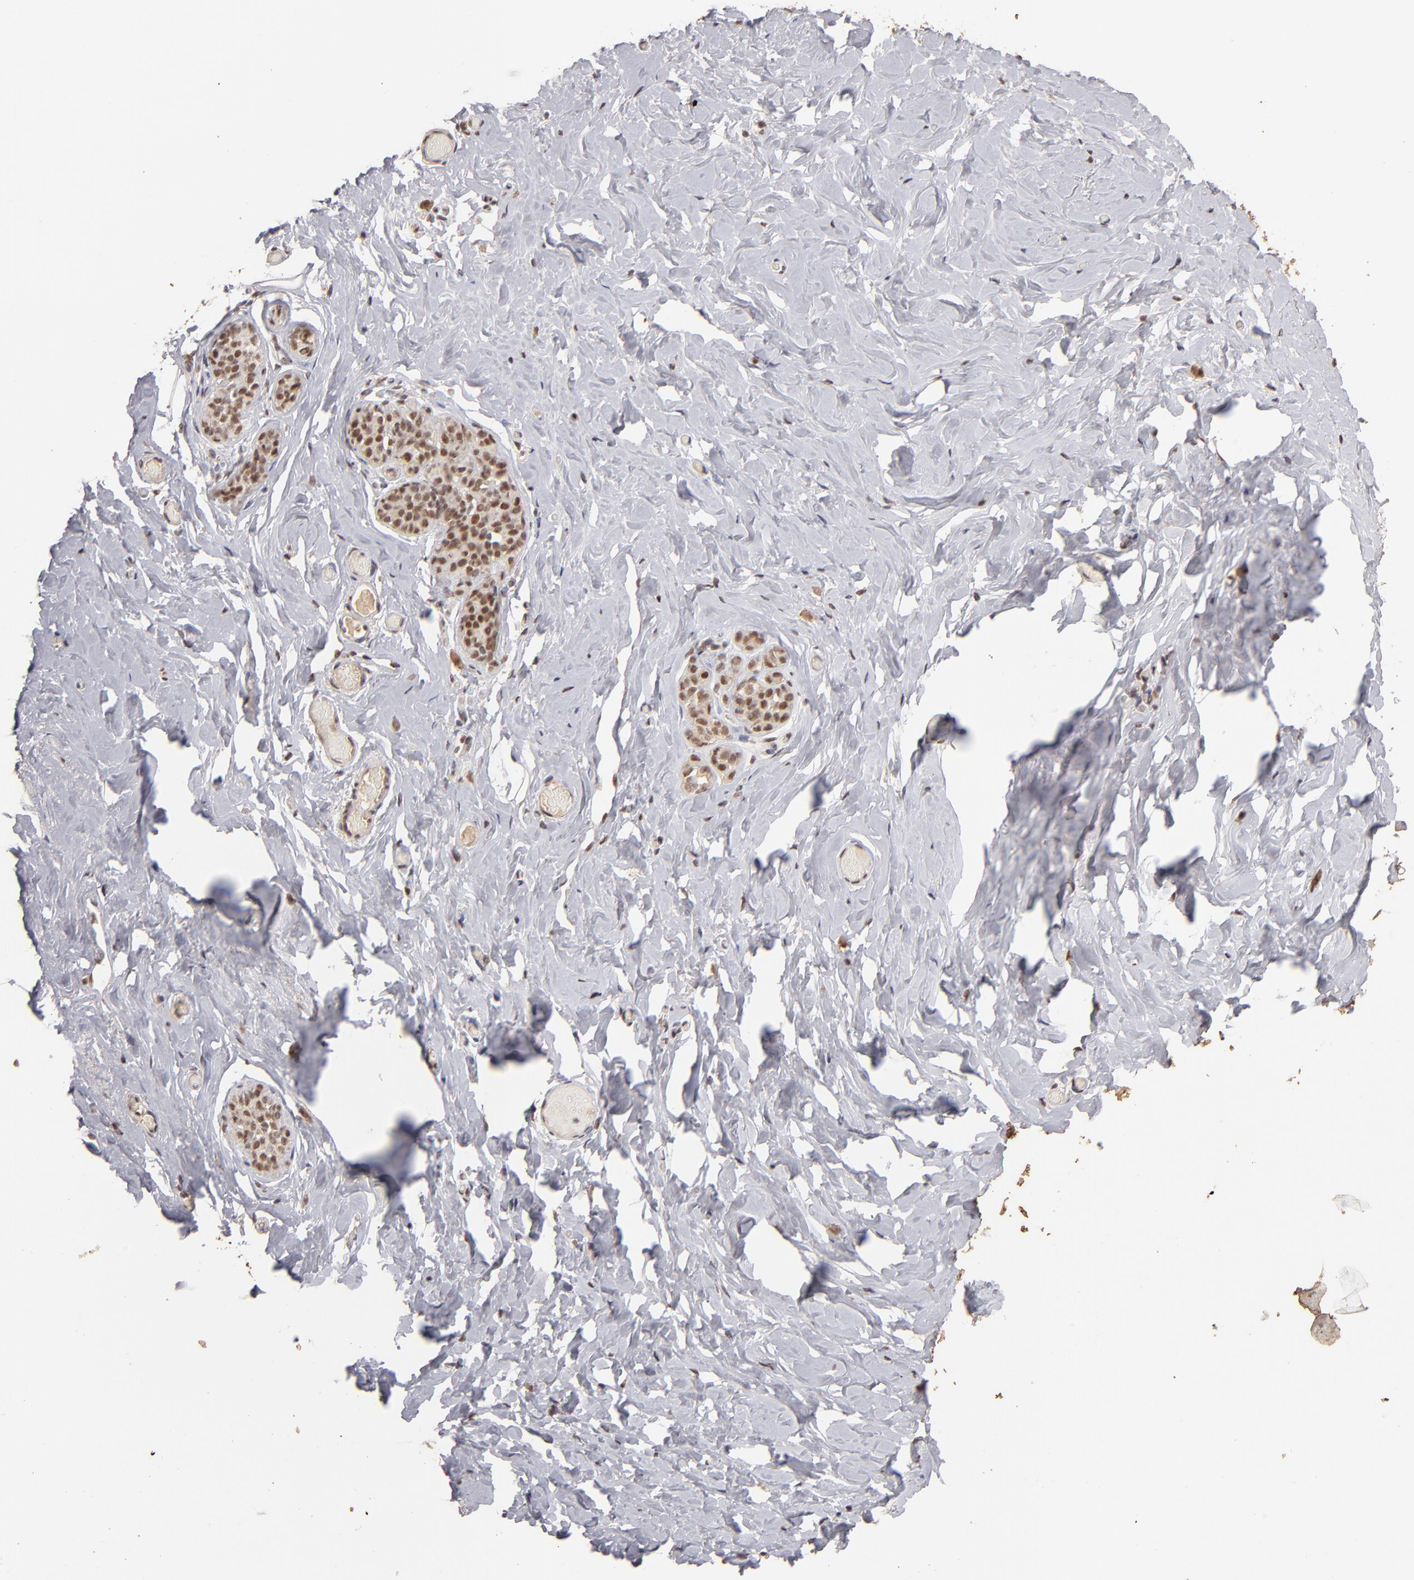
{"staining": {"intensity": "moderate", "quantity": ">75%", "location": "nuclear"}, "tissue": "breast", "cell_type": "Glandular cells", "image_type": "normal", "snomed": [{"axis": "morphology", "description": "Normal tissue, NOS"}, {"axis": "topography", "description": "Breast"}], "caption": "Protein positivity by IHC reveals moderate nuclear expression in approximately >75% of glandular cells in benign breast. The staining was performed using DAB (3,3'-diaminobenzidine) to visualize the protein expression in brown, while the nuclei were stained in blue with hematoxylin (Magnification: 20x).", "gene": "CLOCK", "patient": {"sex": "female", "age": 75}}